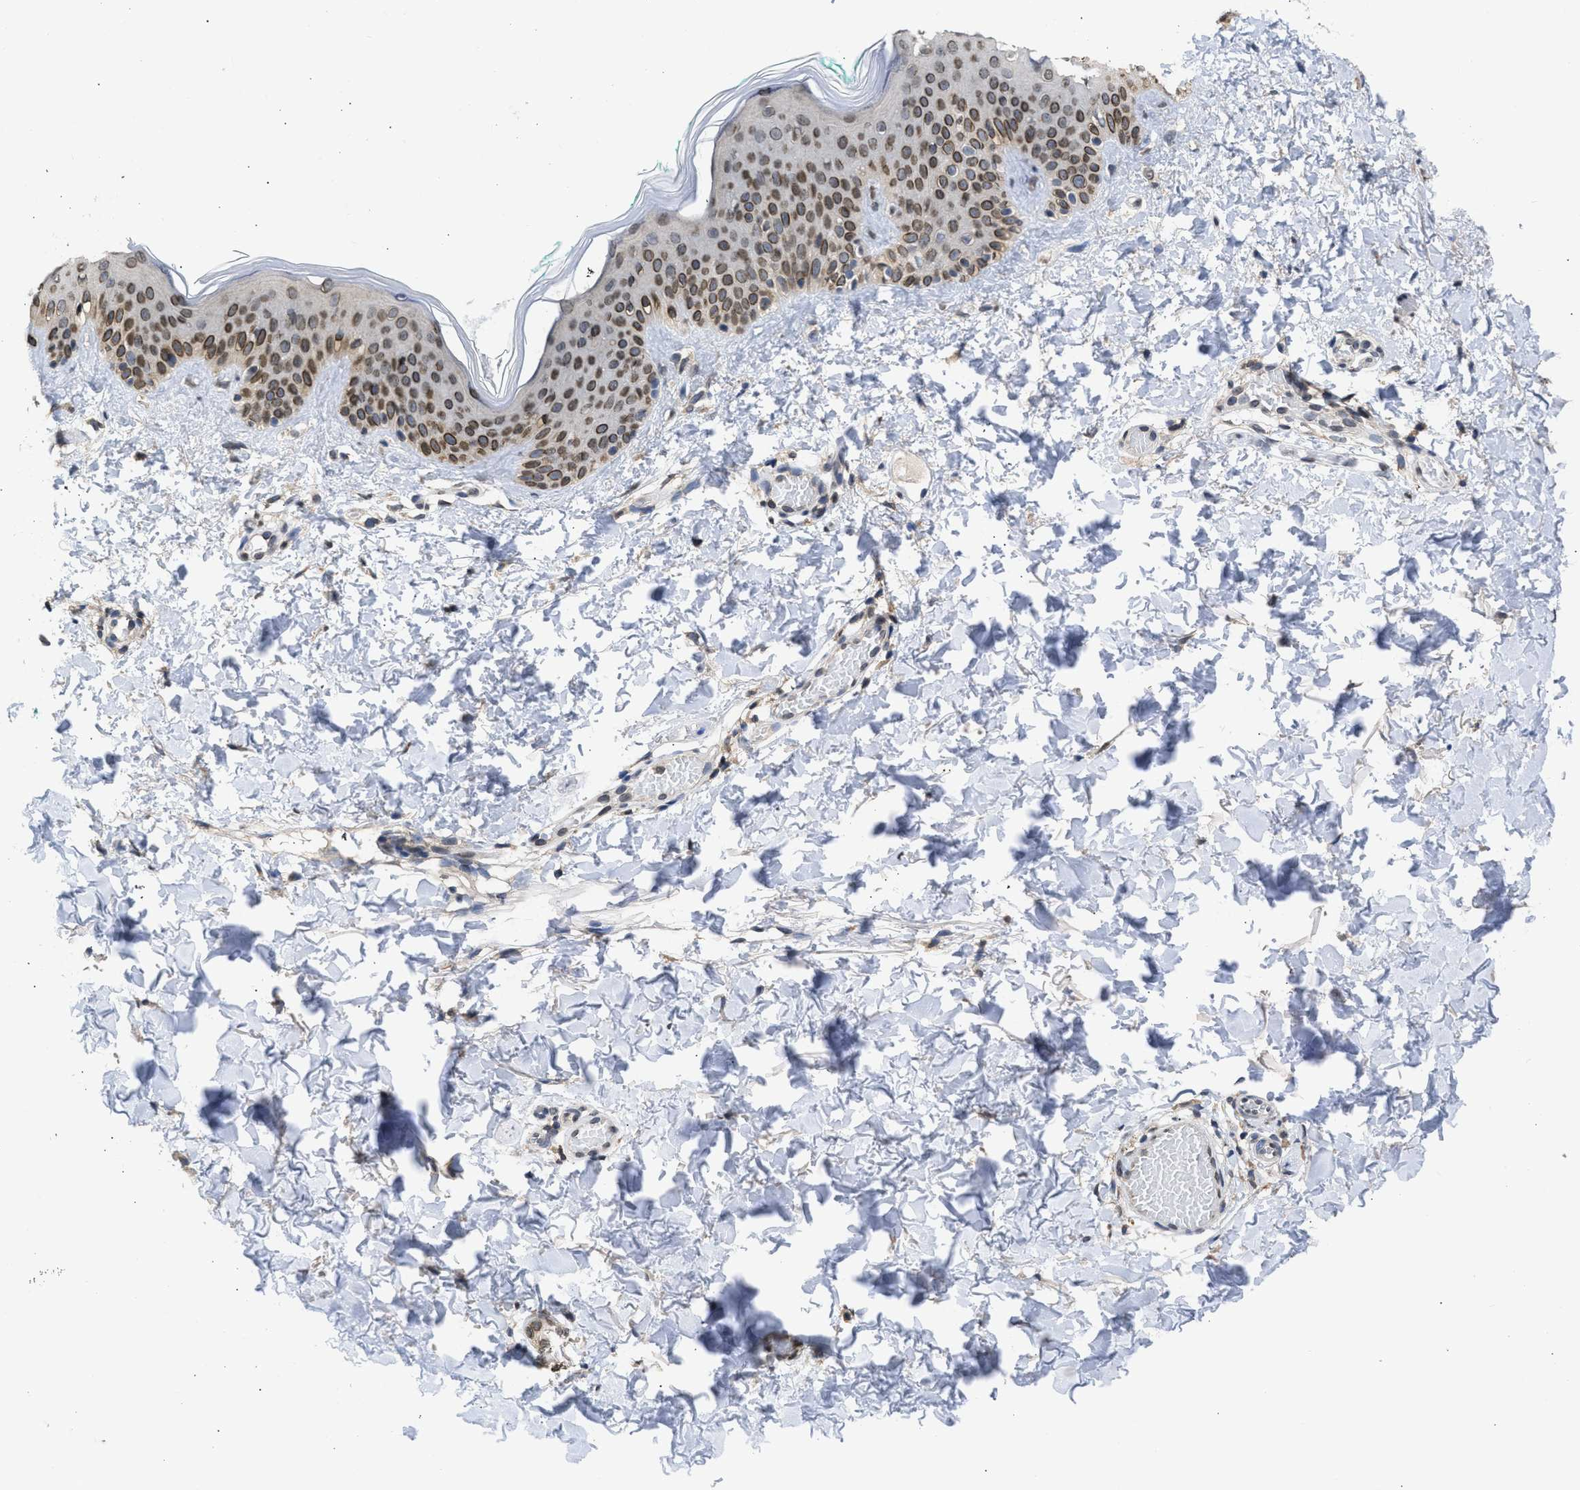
{"staining": {"intensity": "weak", "quantity": ">75%", "location": "cytoplasmic/membranous"}, "tissue": "skin", "cell_type": "Fibroblasts", "image_type": "normal", "snomed": [{"axis": "morphology", "description": "Normal tissue, NOS"}, {"axis": "topography", "description": "Skin"}], "caption": "A low amount of weak cytoplasmic/membranous positivity is seen in approximately >75% of fibroblasts in benign skin.", "gene": "NUP35", "patient": {"sex": "male", "age": 30}}